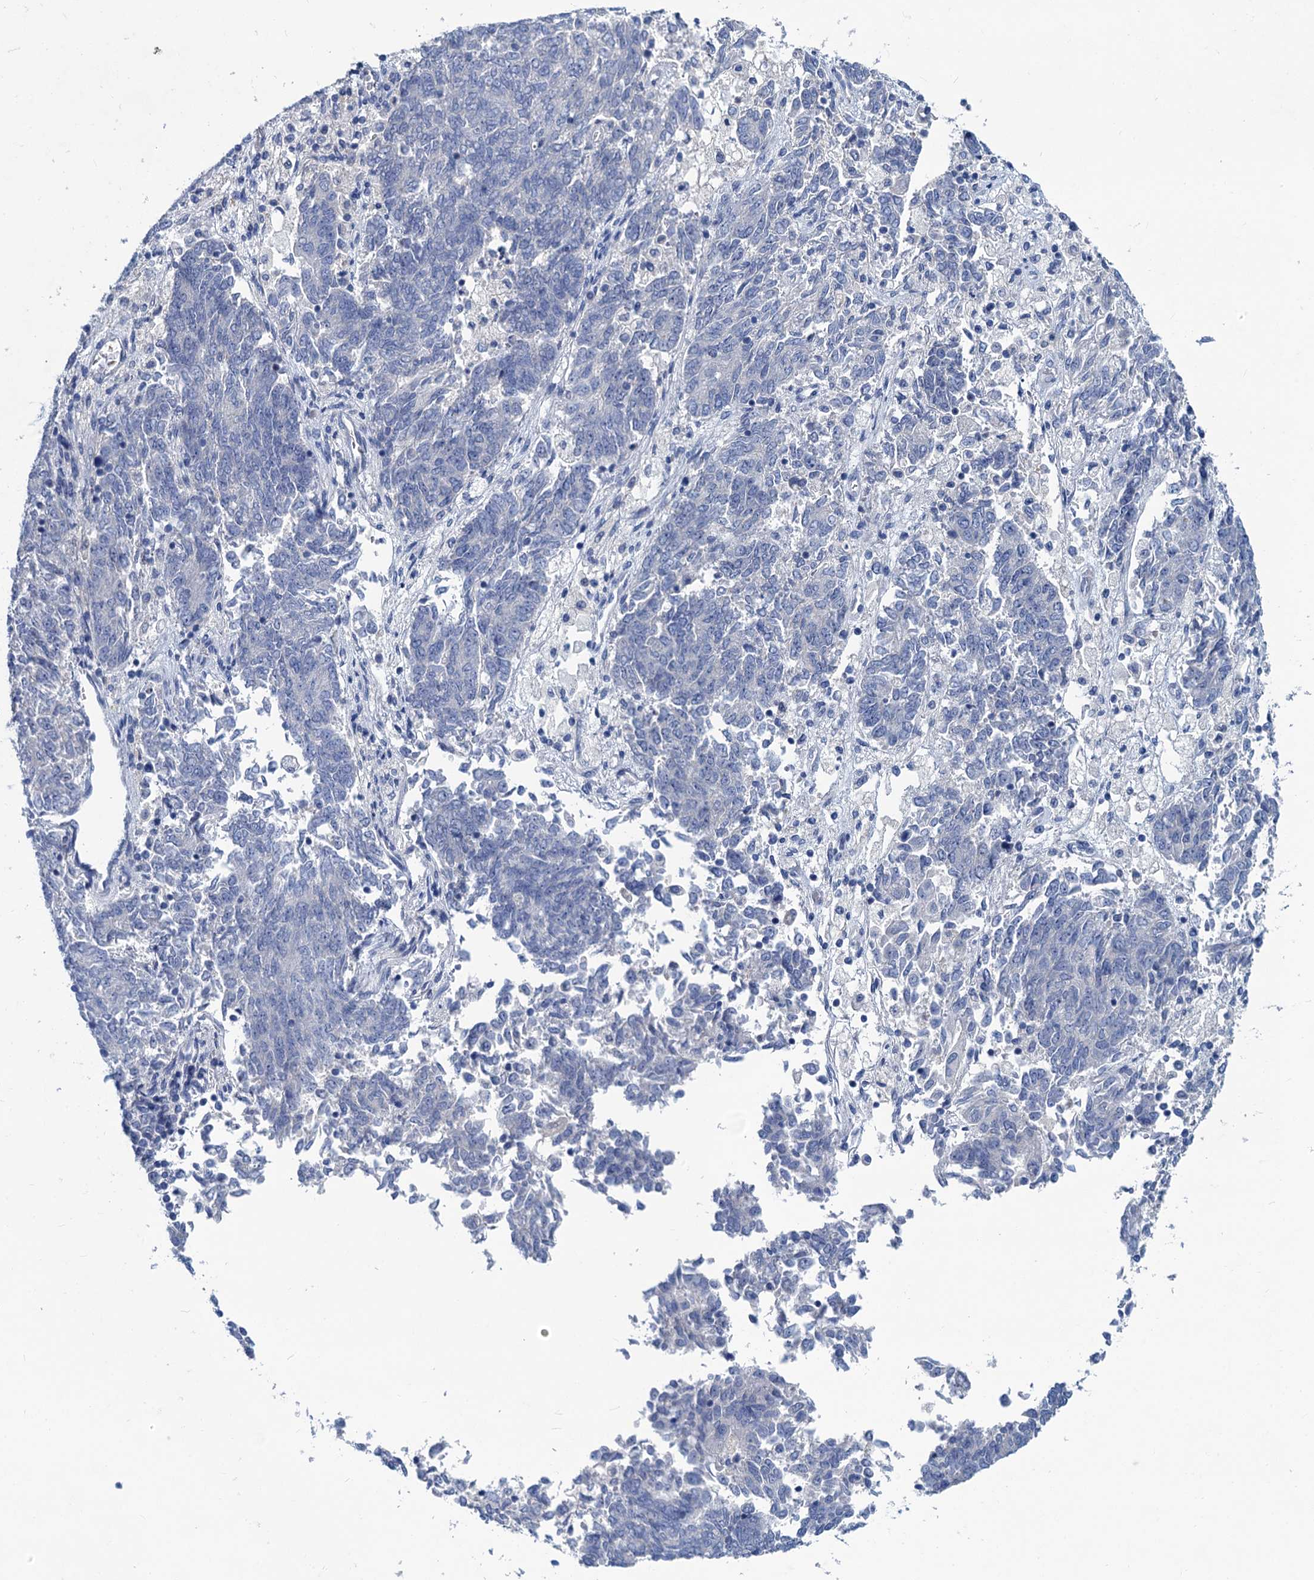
{"staining": {"intensity": "negative", "quantity": "none", "location": "none"}, "tissue": "endometrial cancer", "cell_type": "Tumor cells", "image_type": "cancer", "snomed": [{"axis": "morphology", "description": "Adenocarcinoma, NOS"}, {"axis": "topography", "description": "Endometrium"}], "caption": "Immunohistochemical staining of endometrial cancer (adenocarcinoma) demonstrates no significant expression in tumor cells.", "gene": "RTKN2", "patient": {"sex": "female", "age": 80}}